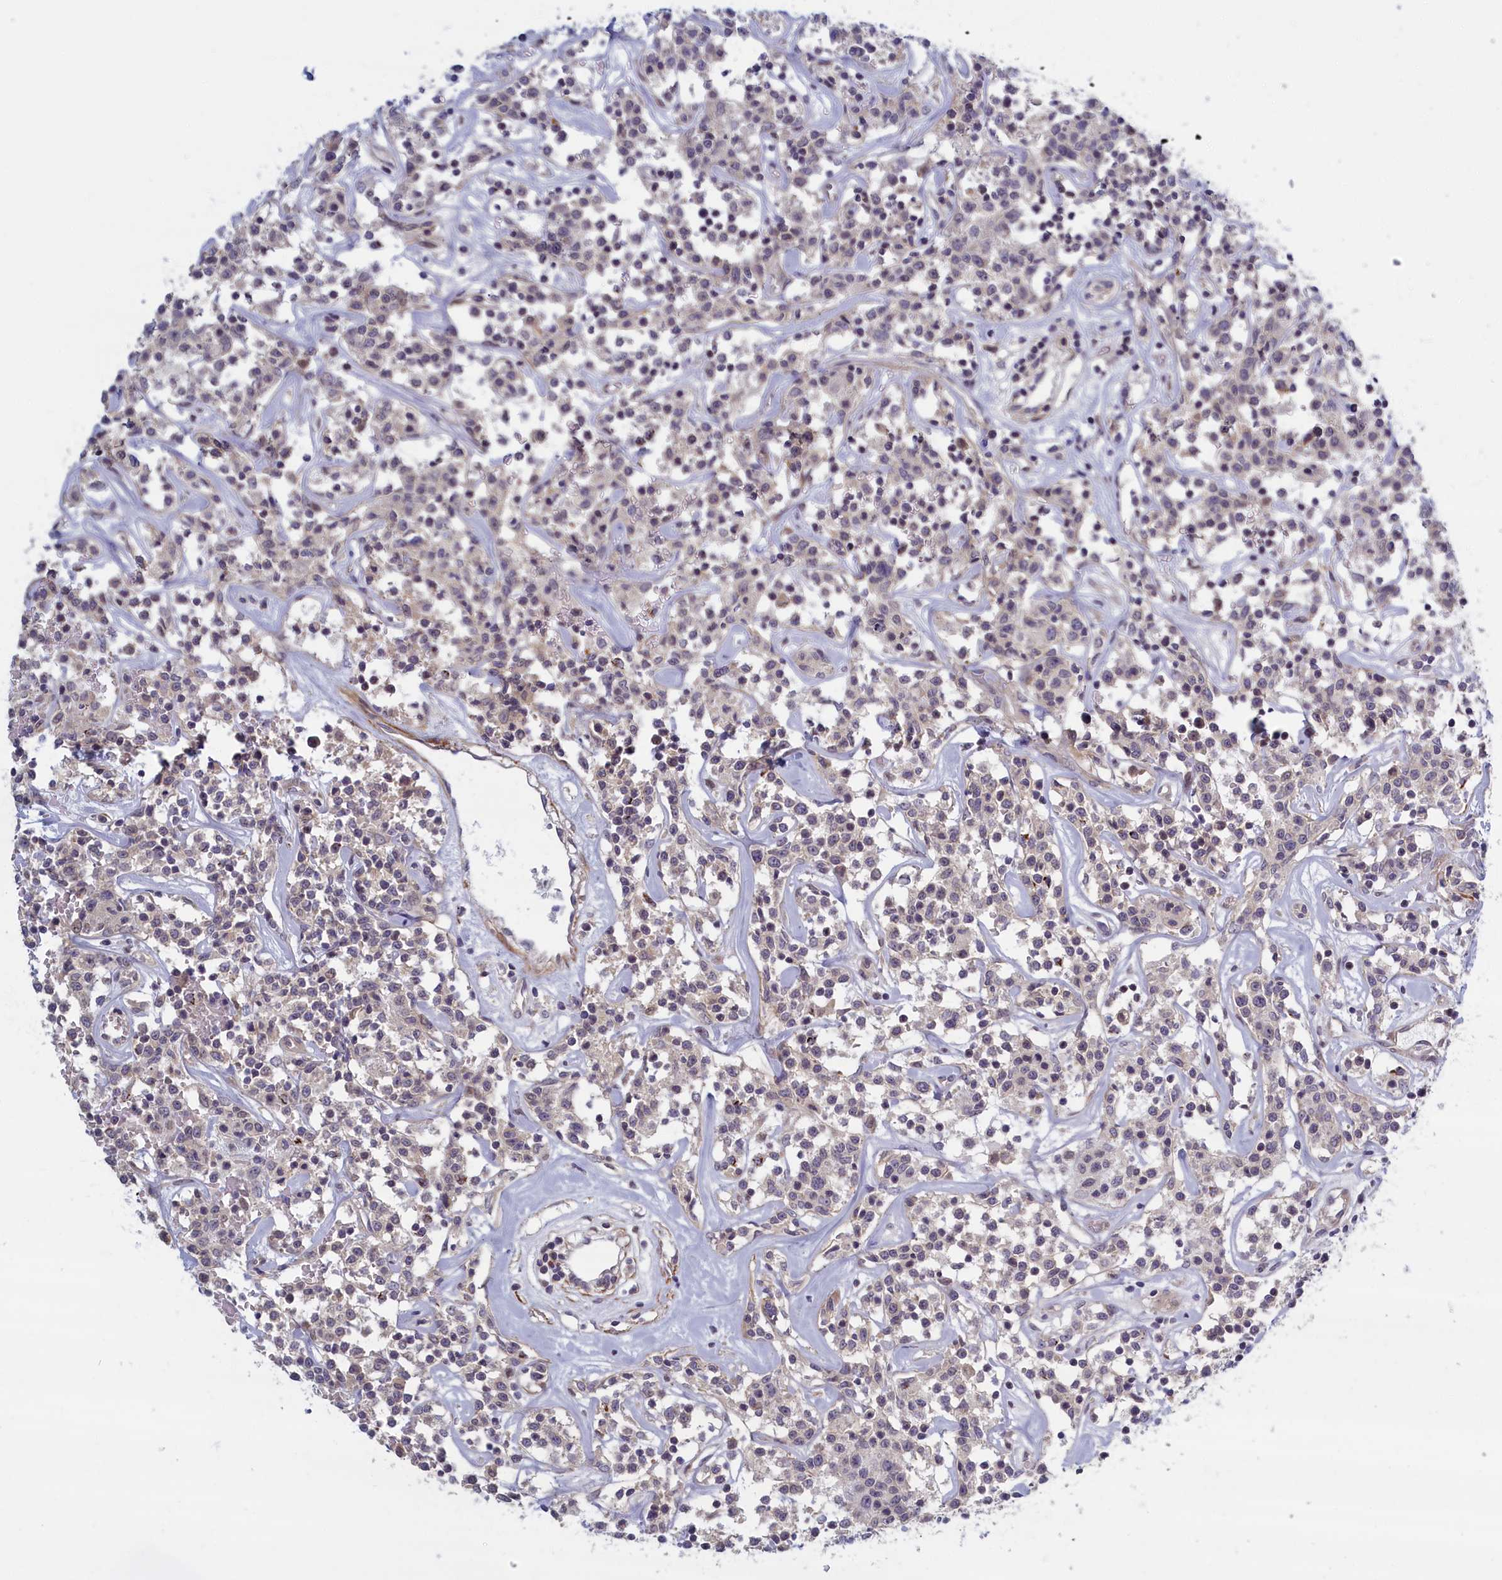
{"staining": {"intensity": "negative", "quantity": "none", "location": "none"}, "tissue": "lymphoma", "cell_type": "Tumor cells", "image_type": "cancer", "snomed": [{"axis": "morphology", "description": "Malignant lymphoma, non-Hodgkin's type, Low grade"}, {"axis": "topography", "description": "Small intestine"}], "caption": "This is an immunohistochemistry (IHC) histopathology image of human low-grade malignant lymphoma, non-Hodgkin's type. There is no staining in tumor cells.", "gene": "TRPM4", "patient": {"sex": "female", "age": 59}}